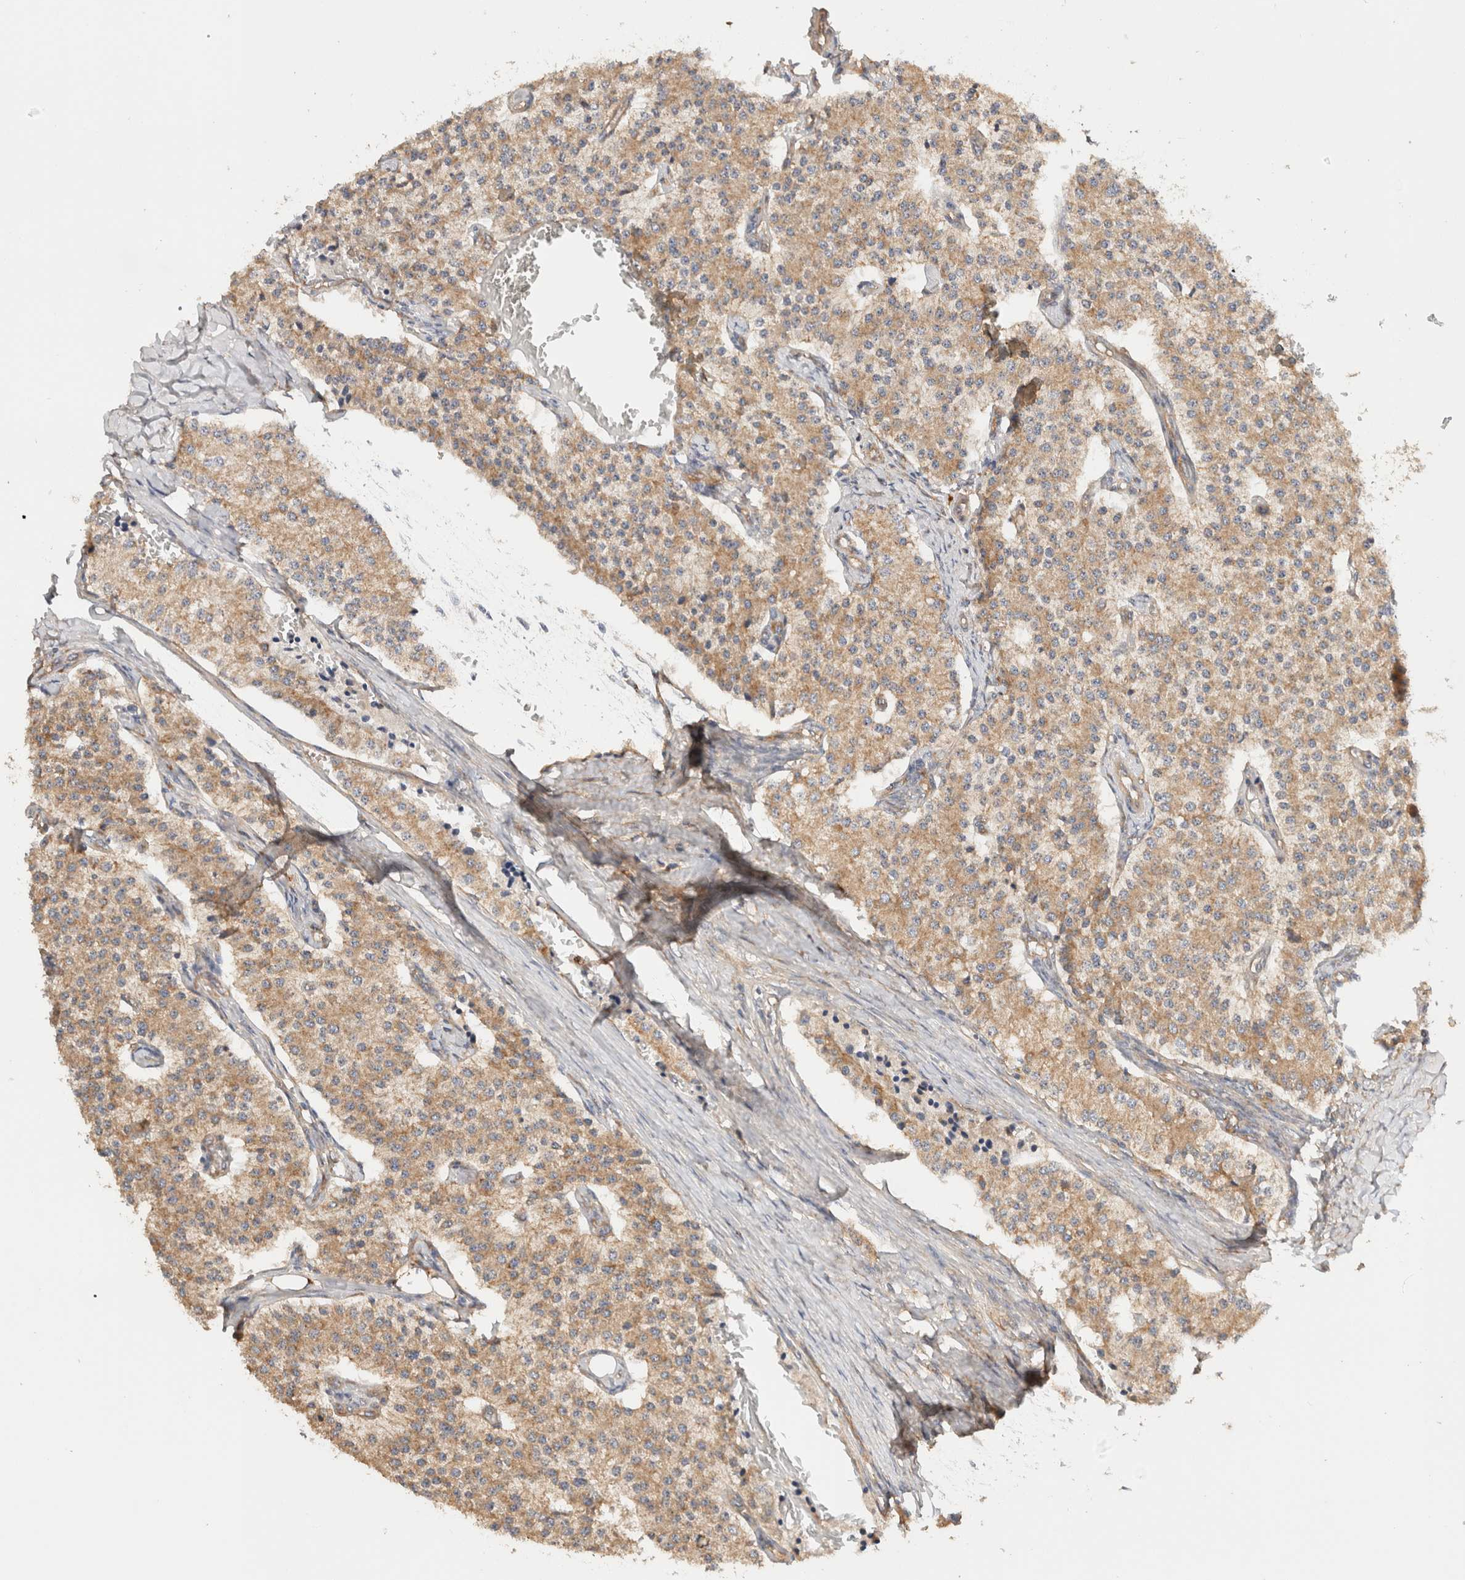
{"staining": {"intensity": "moderate", "quantity": ">75%", "location": "cytoplasmic/membranous"}, "tissue": "carcinoid", "cell_type": "Tumor cells", "image_type": "cancer", "snomed": [{"axis": "morphology", "description": "Carcinoid, malignant, NOS"}, {"axis": "topography", "description": "Colon"}], "caption": "Carcinoid tissue exhibits moderate cytoplasmic/membranous positivity in about >75% of tumor cells, visualized by immunohistochemistry.", "gene": "B3GNTL1", "patient": {"sex": "female", "age": 52}}